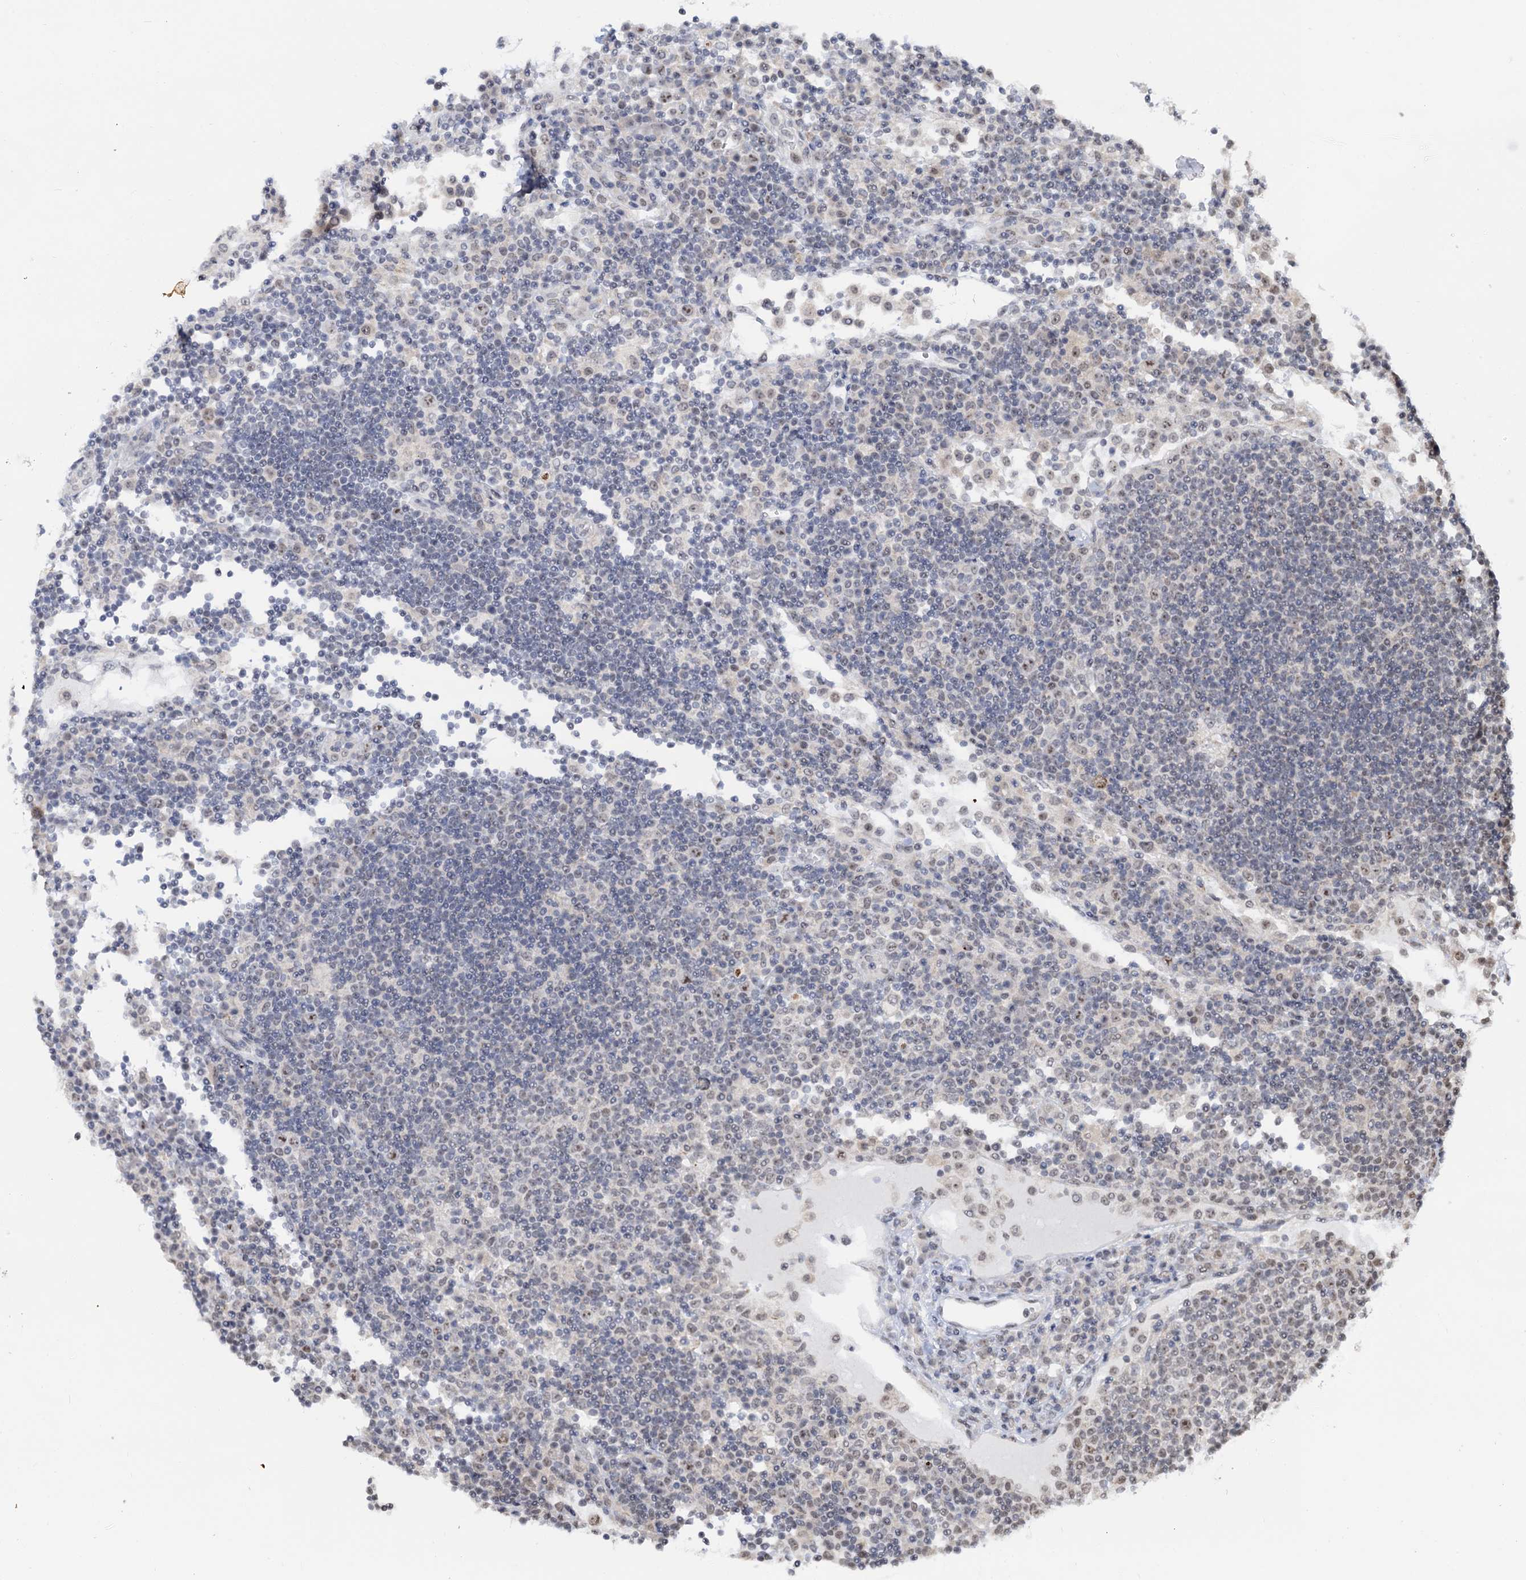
{"staining": {"intensity": "weak", "quantity": "<25%", "location": "nuclear"}, "tissue": "lymph node", "cell_type": "Germinal center cells", "image_type": "normal", "snomed": [{"axis": "morphology", "description": "Normal tissue, NOS"}, {"axis": "topography", "description": "Lymph node"}], "caption": "Lymph node stained for a protein using IHC reveals no positivity germinal center cells.", "gene": "NAT10", "patient": {"sex": "female", "age": 53}}